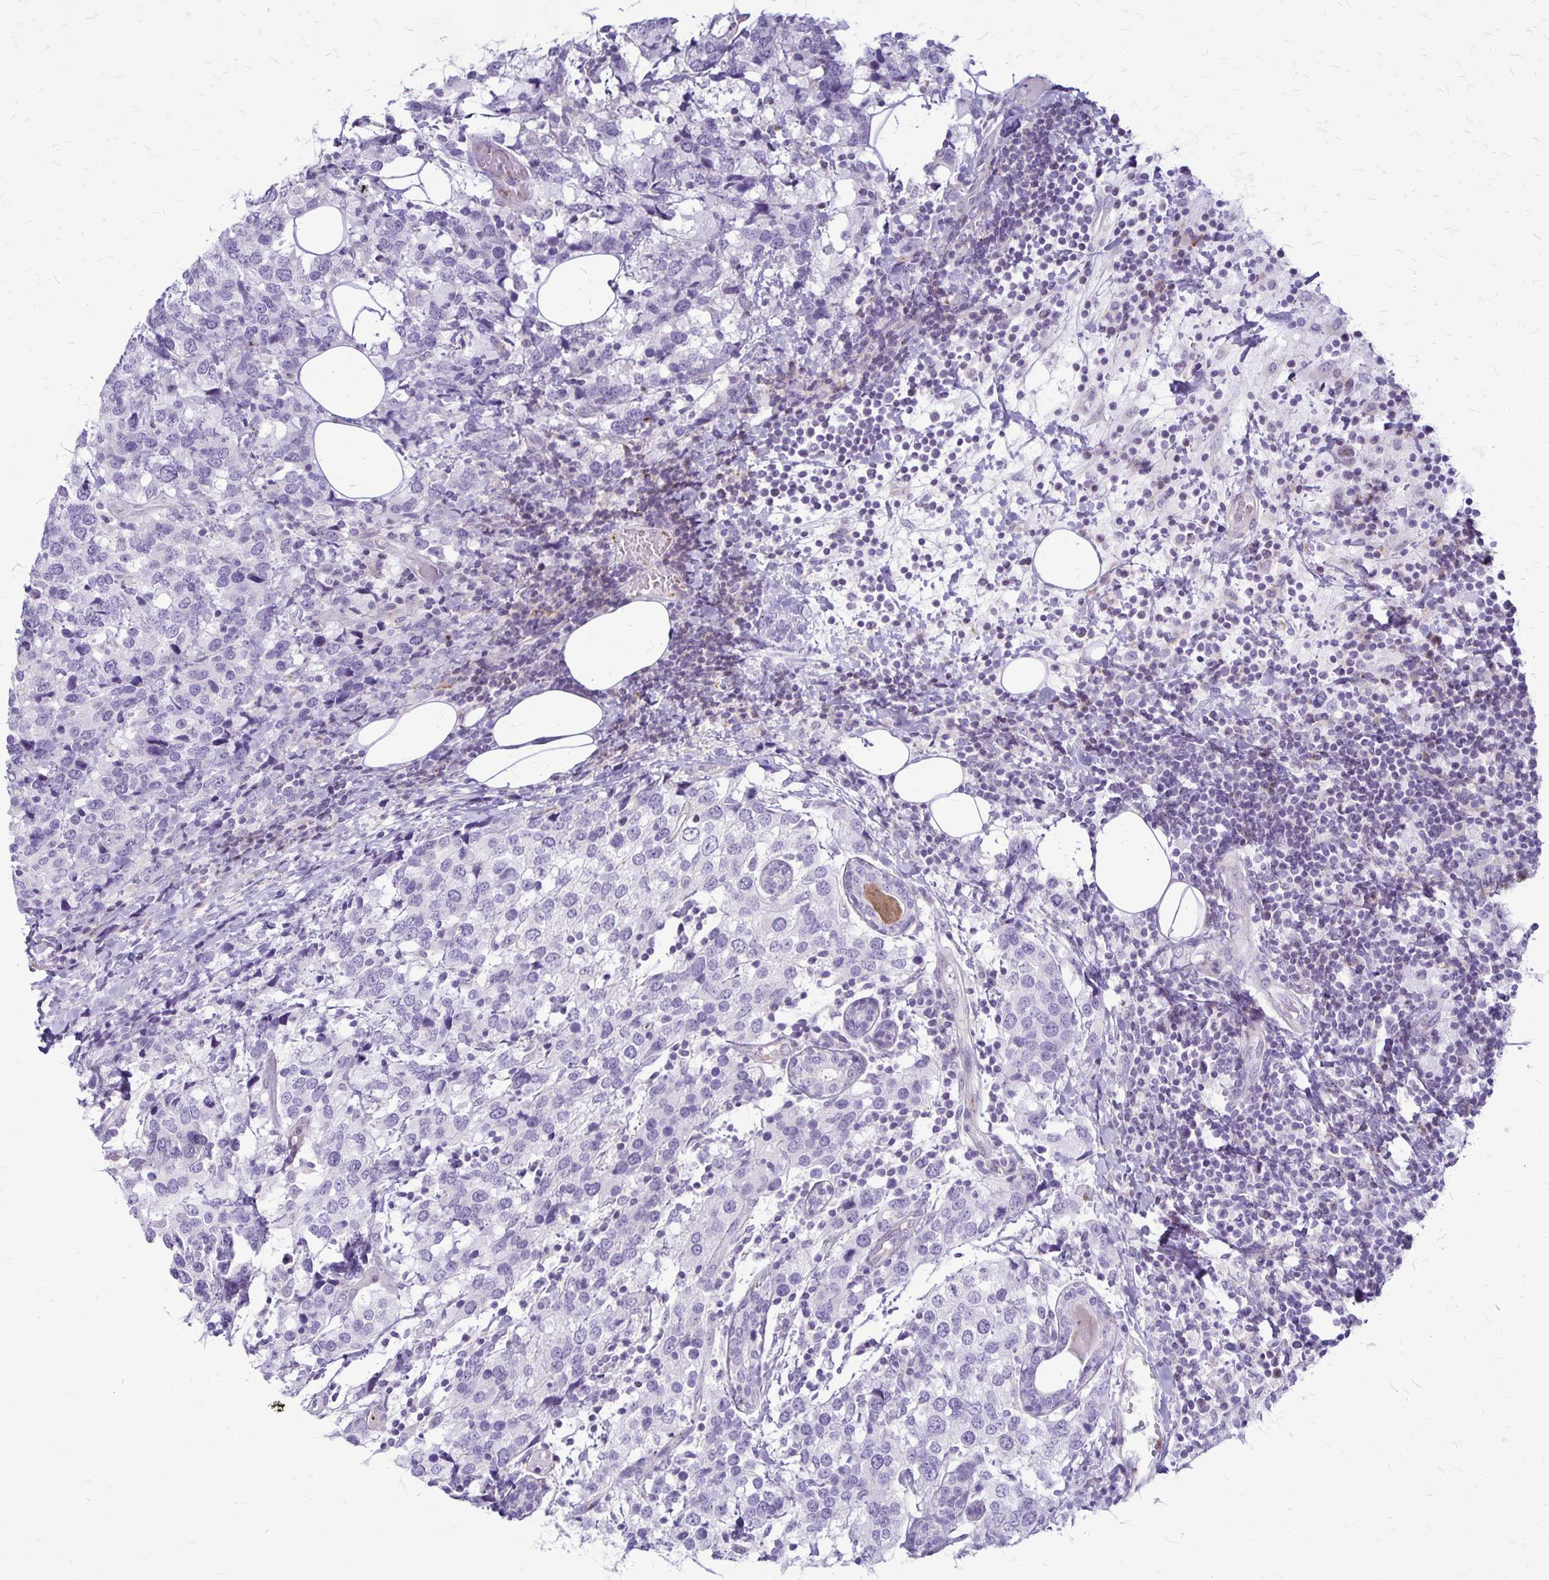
{"staining": {"intensity": "negative", "quantity": "none", "location": "none"}, "tissue": "breast cancer", "cell_type": "Tumor cells", "image_type": "cancer", "snomed": [{"axis": "morphology", "description": "Lobular carcinoma"}, {"axis": "topography", "description": "Breast"}], "caption": "Image shows no significant protein expression in tumor cells of breast cancer (lobular carcinoma).", "gene": "GP9", "patient": {"sex": "female", "age": 59}}